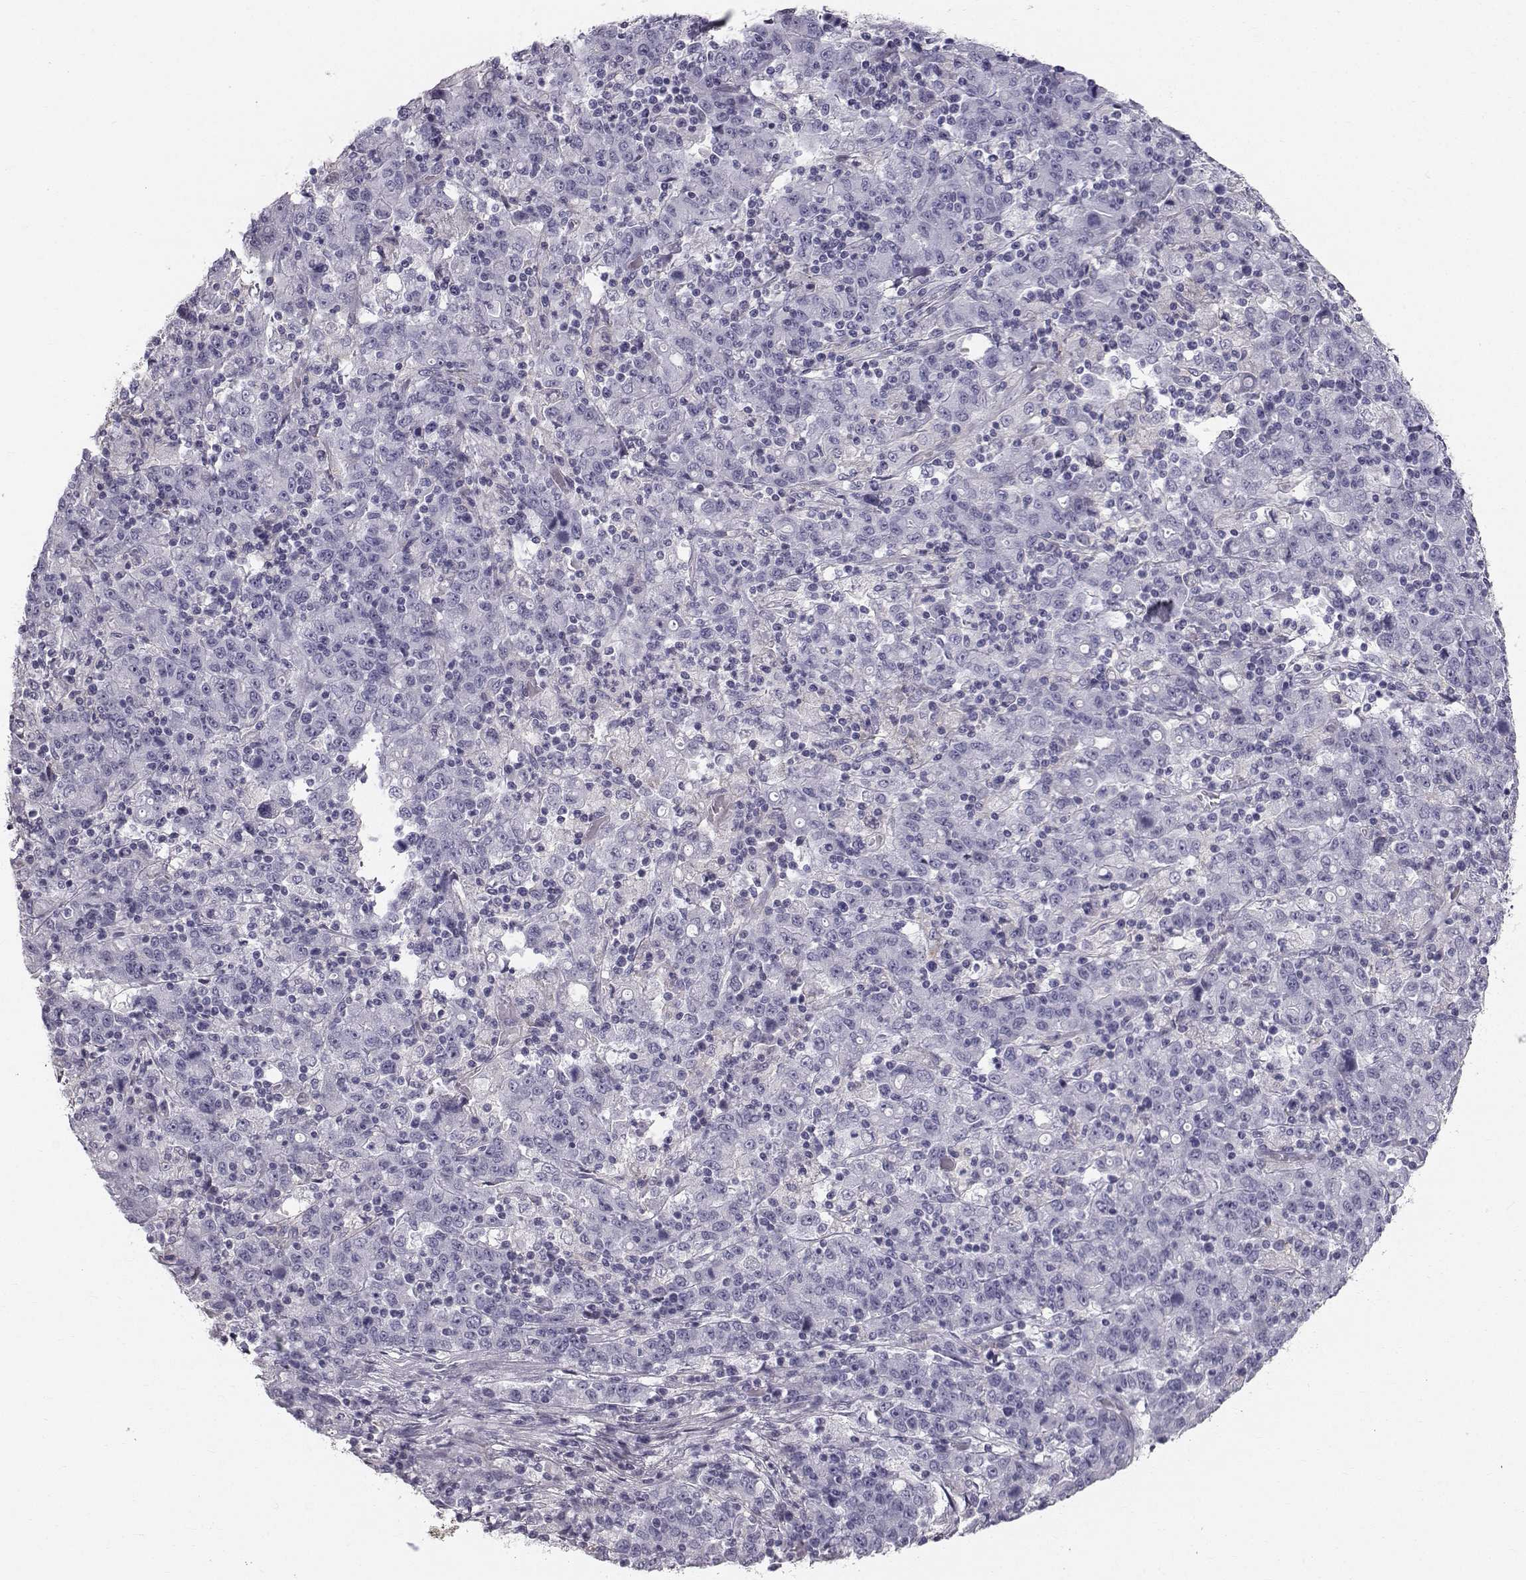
{"staining": {"intensity": "negative", "quantity": "none", "location": "none"}, "tissue": "stomach cancer", "cell_type": "Tumor cells", "image_type": "cancer", "snomed": [{"axis": "morphology", "description": "Adenocarcinoma, NOS"}, {"axis": "topography", "description": "Stomach, upper"}], "caption": "The image demonstrates no staining of tumor cells in stomach adenocarcinoma.", "gene": "SPDYE4", "patient": {"sex": "male", "age": 69}}